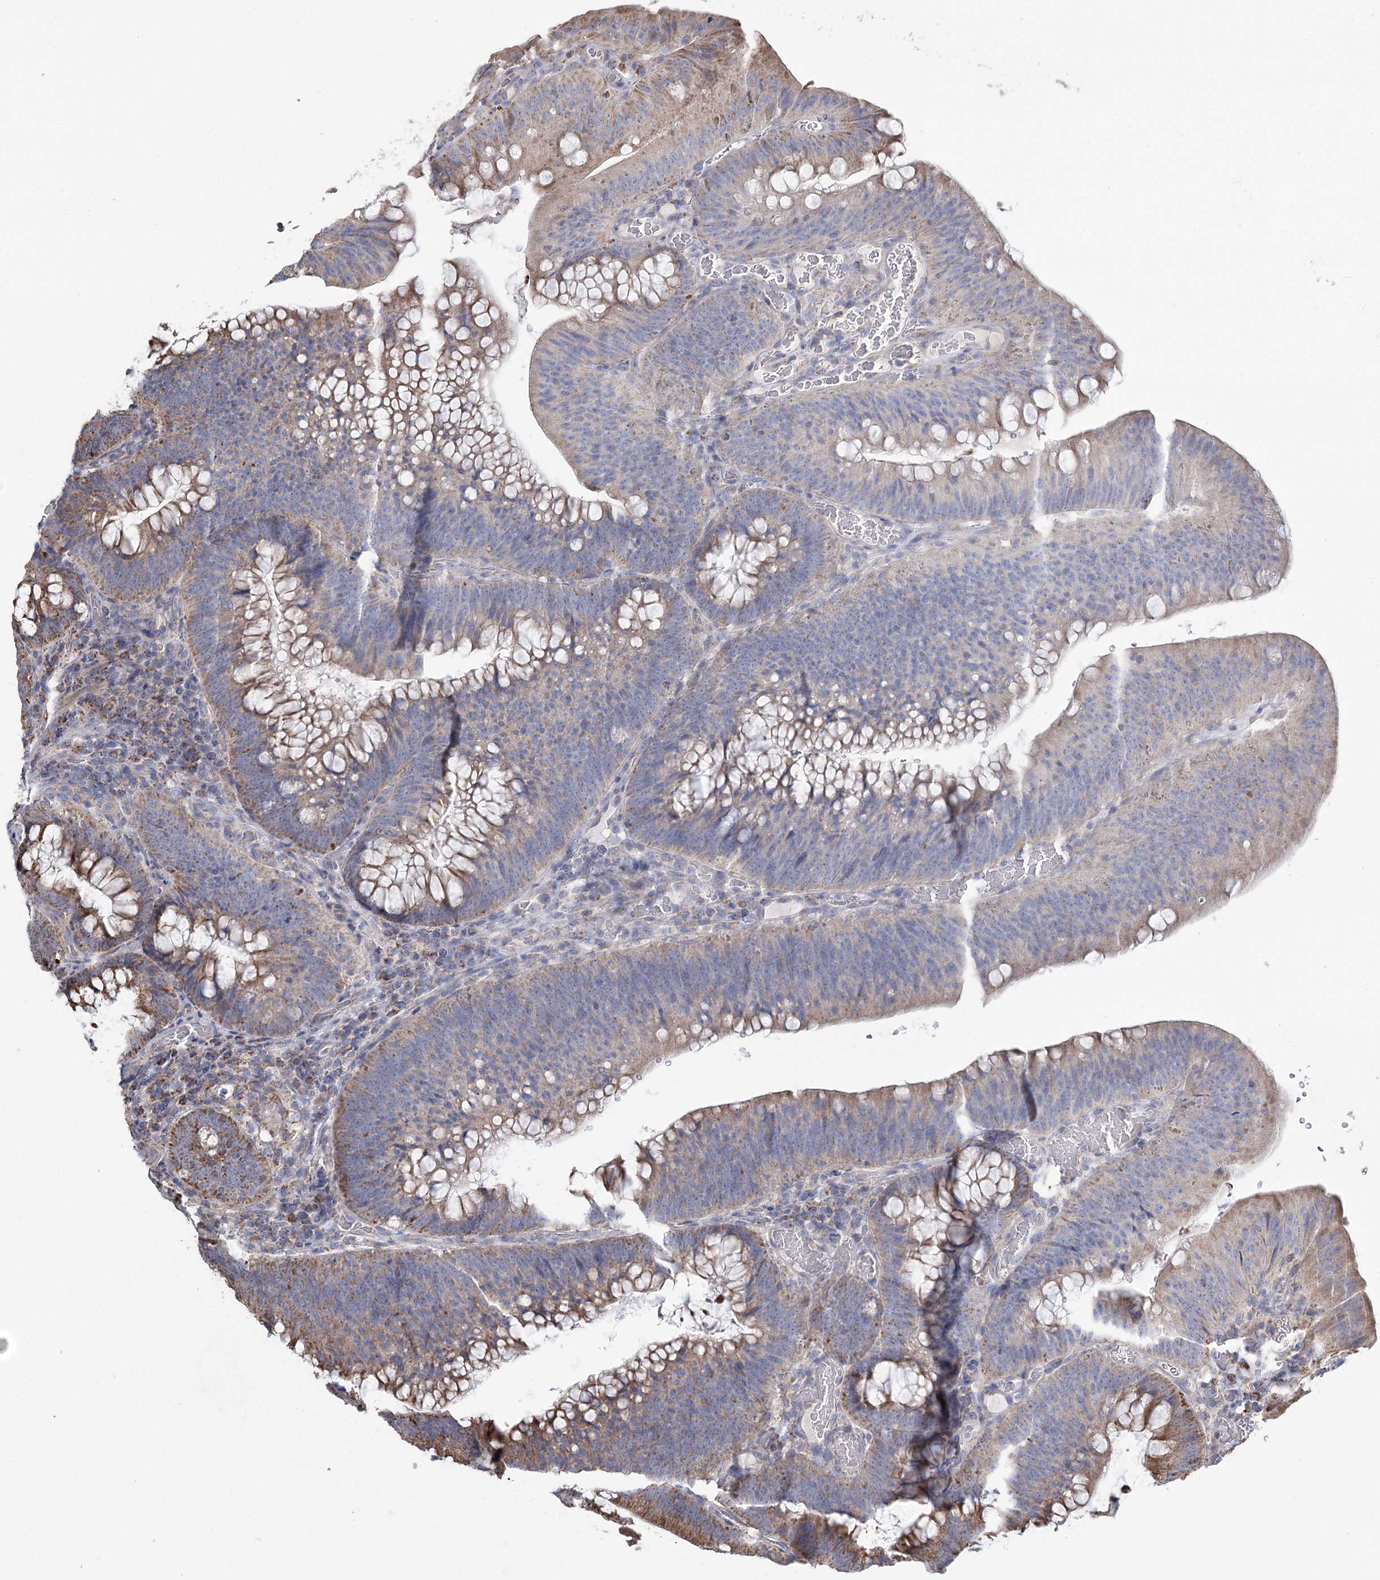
{"staining": {"intensity": "moderate", "quantity": ">75%", "location": "cytoplasmic/membranous"}, "tissue": "colorectal cancer", "cell_type": "Tumor cells", "image_type": "cancer", "snomed": [{"axis": "morphology", "description": "Normal tissue, NOS"}, {"axis": "topography", "description": "Colon"}], "caption": "Protein expression analysis of human colorectal cancer reveals moderate cytoplasmic/membranous expression in about >75% of tumor cells.", "gene": "RANBP3L", "patient": {"sex": "female", "age": 82}}